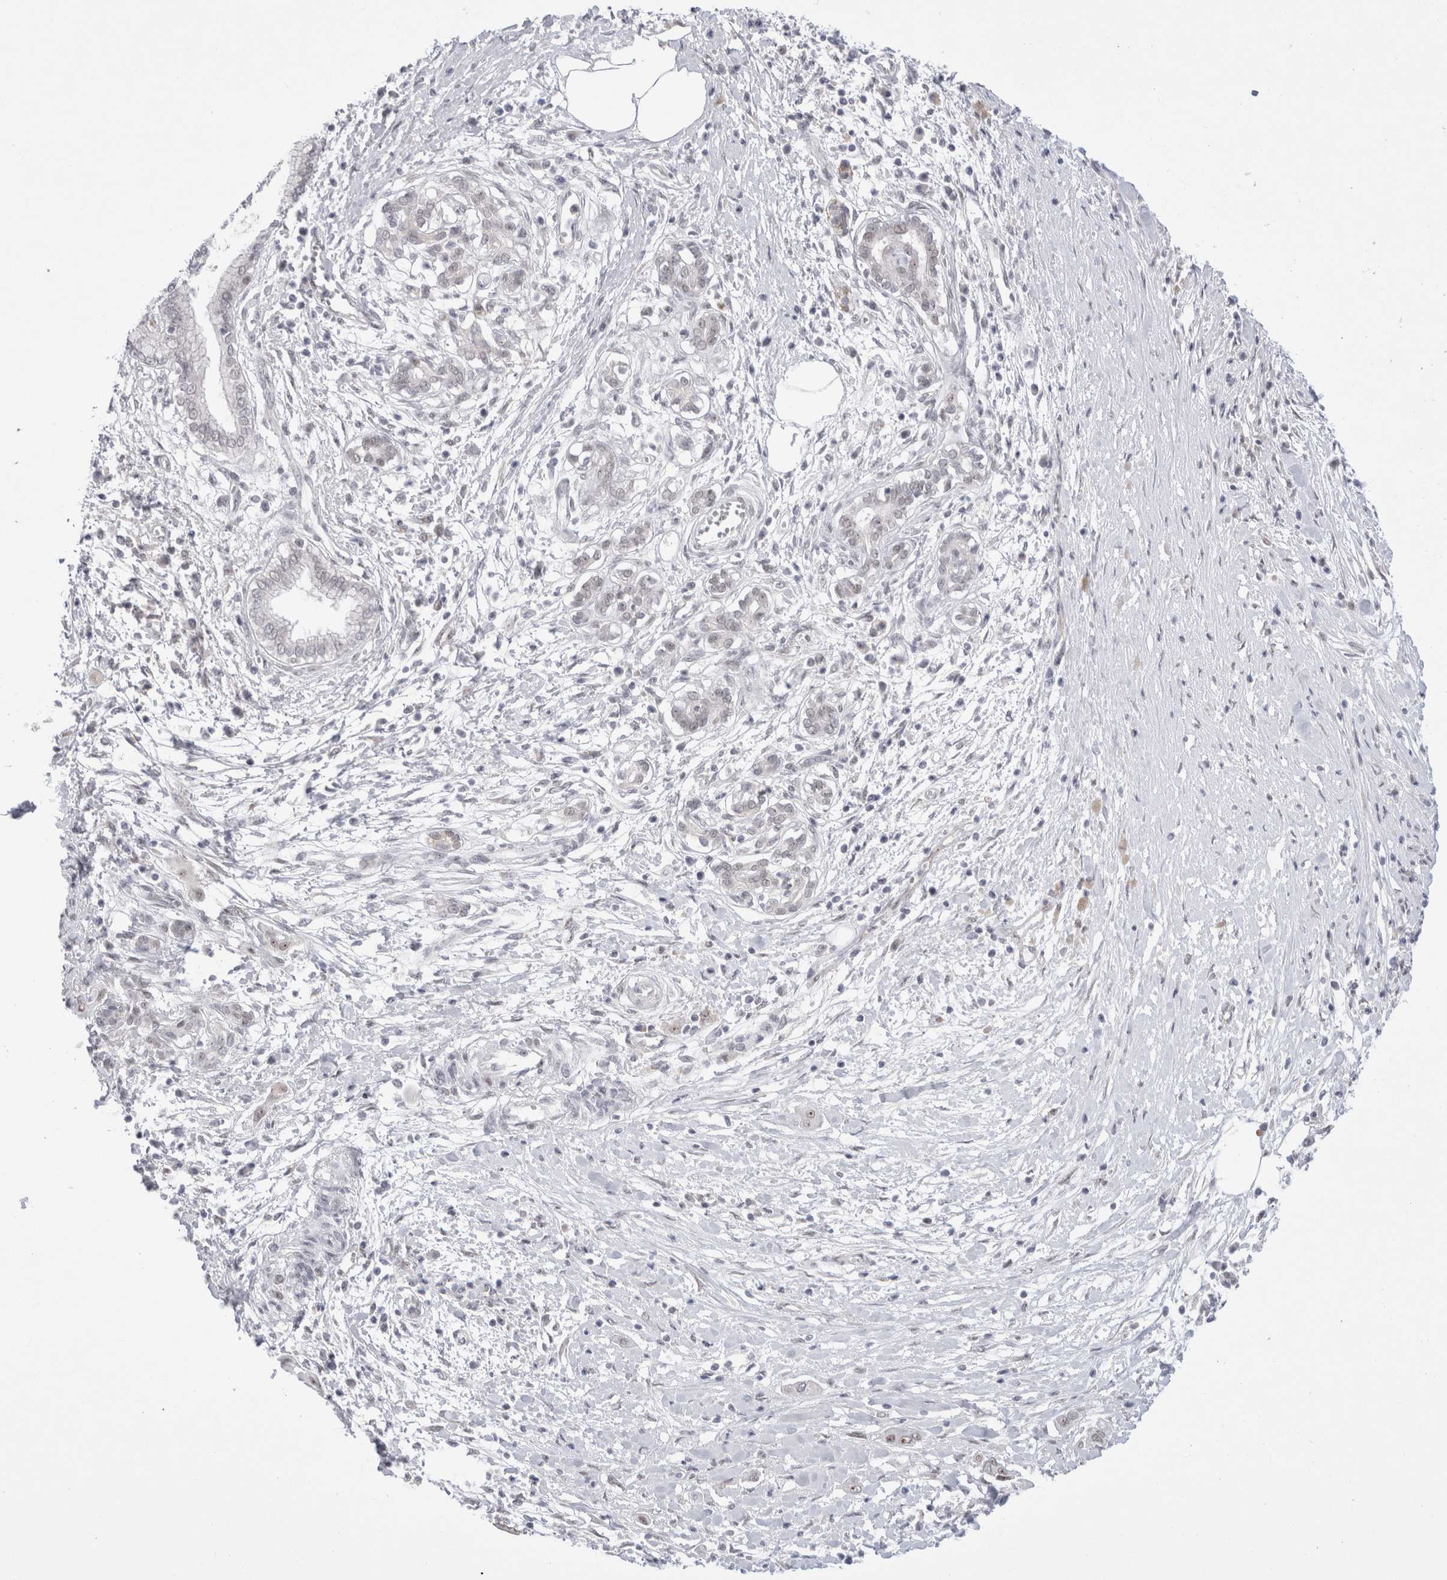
{"staining": {"intensity": "weak", "quantity": "25%-75%", "location": "nuclear"}, "tissue": "pancreatic cancer", "cell_type": "Tumor cells", "image_type": "cancer", "snomed": [{"axis": "morphology", "description": "Adenocarcinoma, NOS"}, {"axis": "topography", "description": "Pancreas"}], "caption": "Pancreatic cancer (adenocarcinoma) stained with DAB IHC reveals low levels of weak nuclear staining in about 25%-75% of tumor cells.", "gene": "CERS5", "patient": {"sex": "male", "age": 58}}